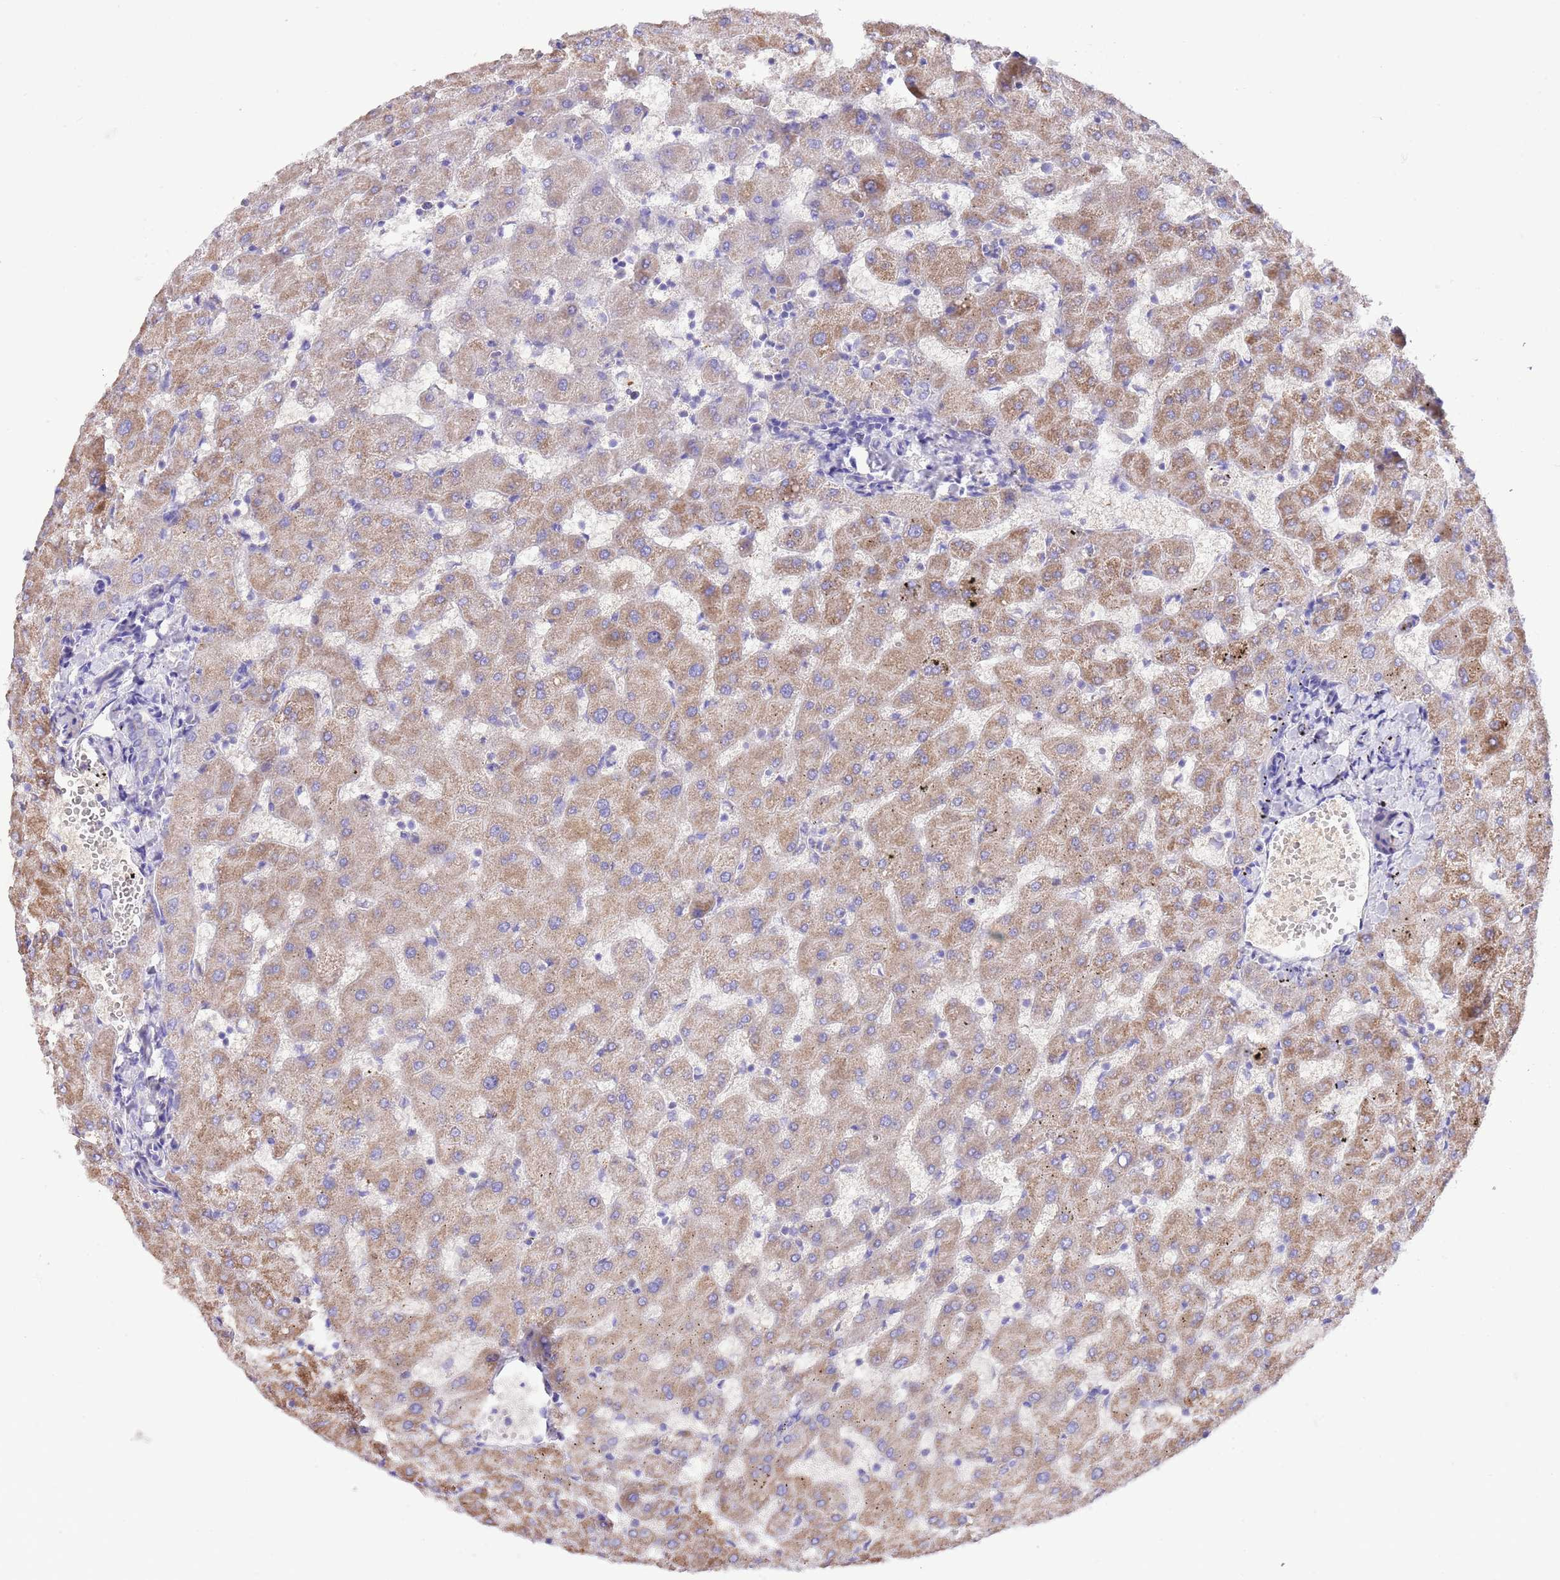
{"staining": {"intensity": "negative", "quantity": "none", "location": "none"}, "tissue": "liver", "cell_type": "Cholangiocytes", "image_type": "normal", "snomed": [{"axis": "morphology", "description": "Normal tissue, NOS"}, {"axis": "topography", "description": "Liver"}], "caption": "IHC image of unremarkable liver: liver stained with DAB shows no significant protein staining in cholangiocytes.", "gene": "SS18L2", "patient": {"sex": "female", "age": 63}}